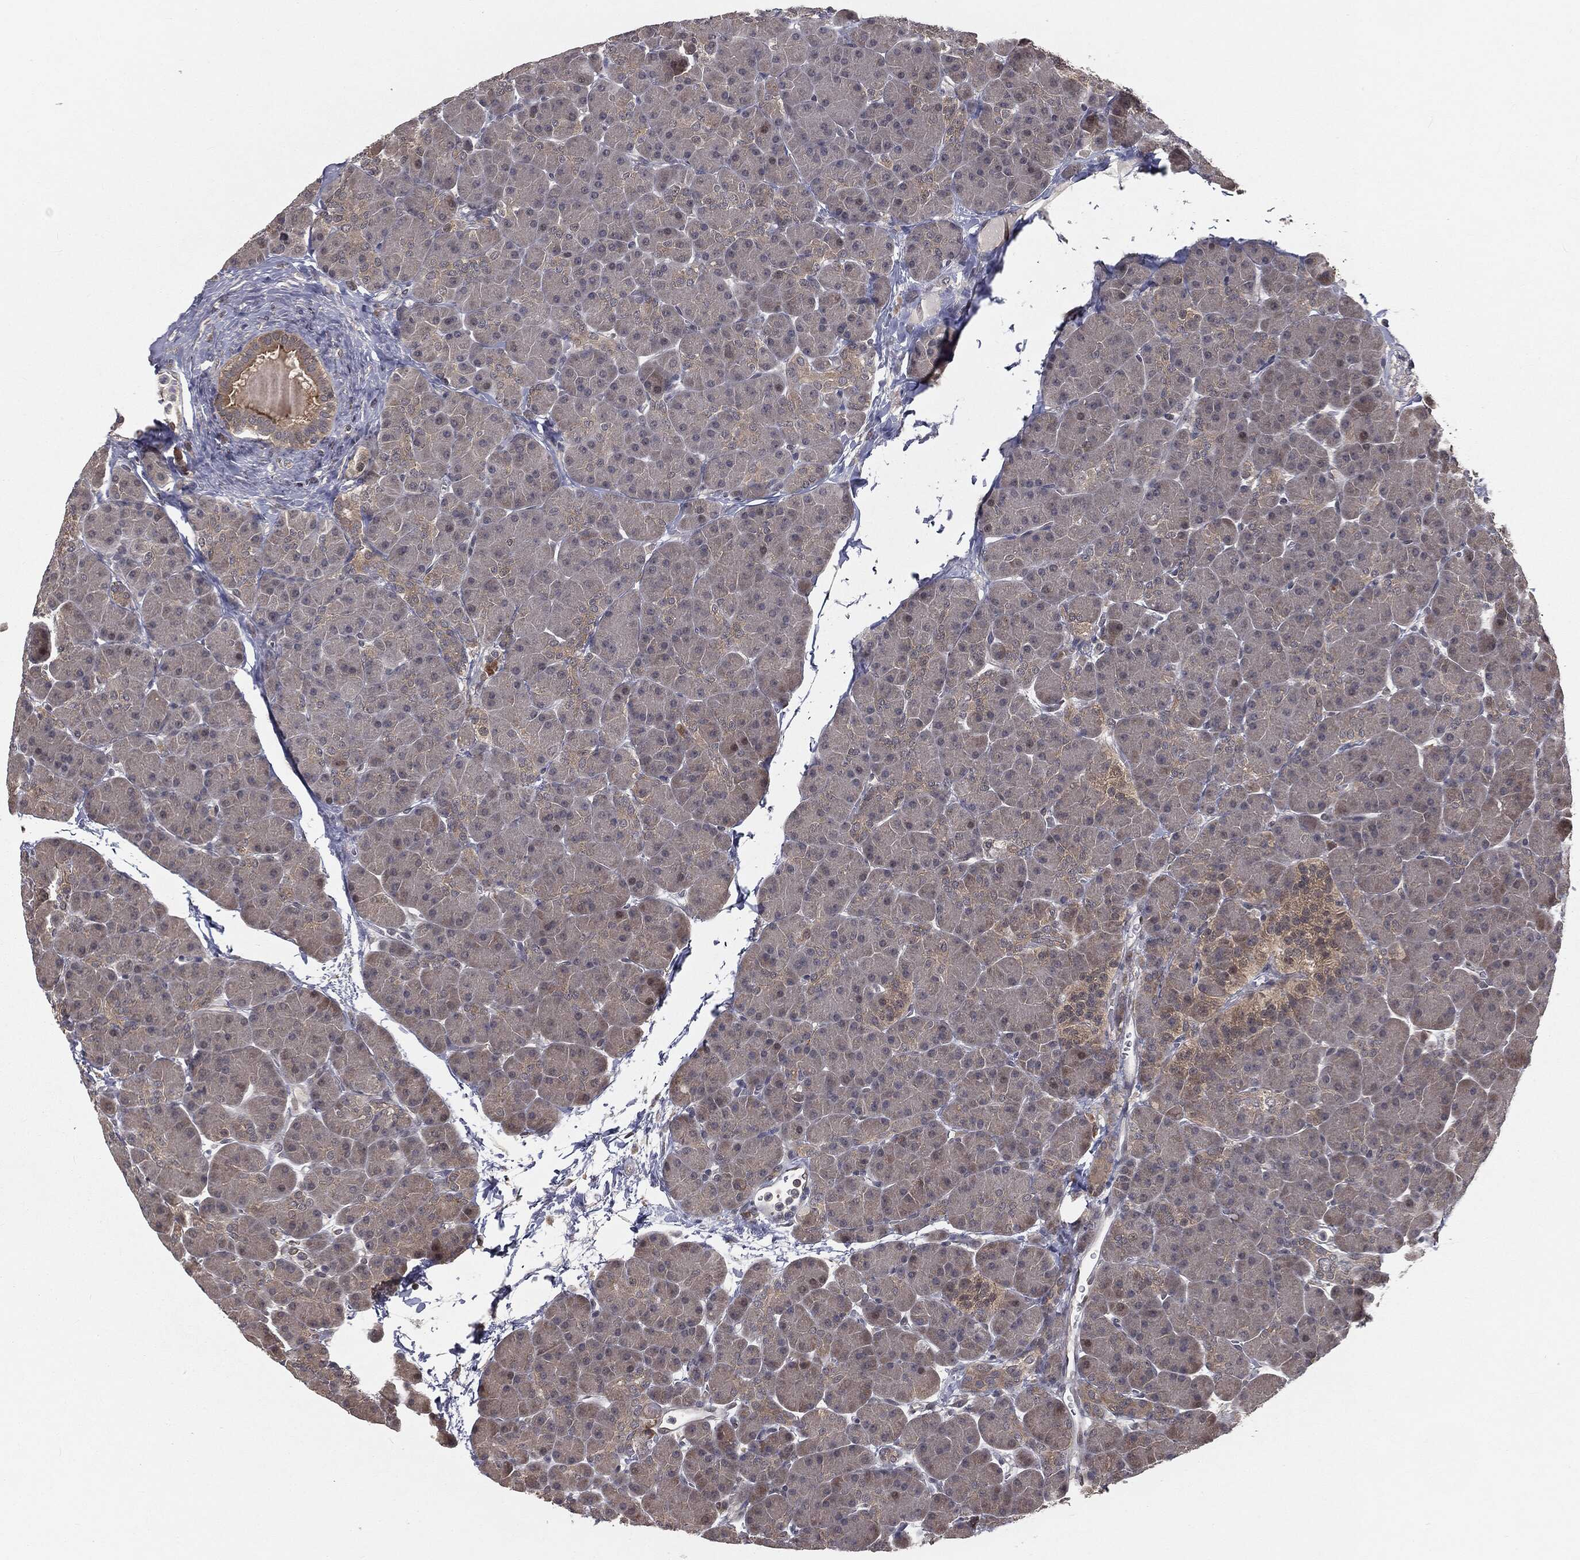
{"staining": {"intensity": "weak", "quantity": "25%-75%", "location": "cytoplasmic/membranous"}, "tissue": "pancreas", "cell_type": "Exocrine glandular cells", "image_type": "normal", "snomed": [{"axis": "morphology", "description": "Normal tissue, NOS"}, {"axis": "topography", "description": "Pancreas"}], "caption": "Human pancreas stained for a protein (brown) reveals weak cytoplasmic/membranous positive expression in approximately 25%-75% of exocrine glandular cells.", "gene": "FBXO7", "patient": {"sex": "female", "age": 44}}